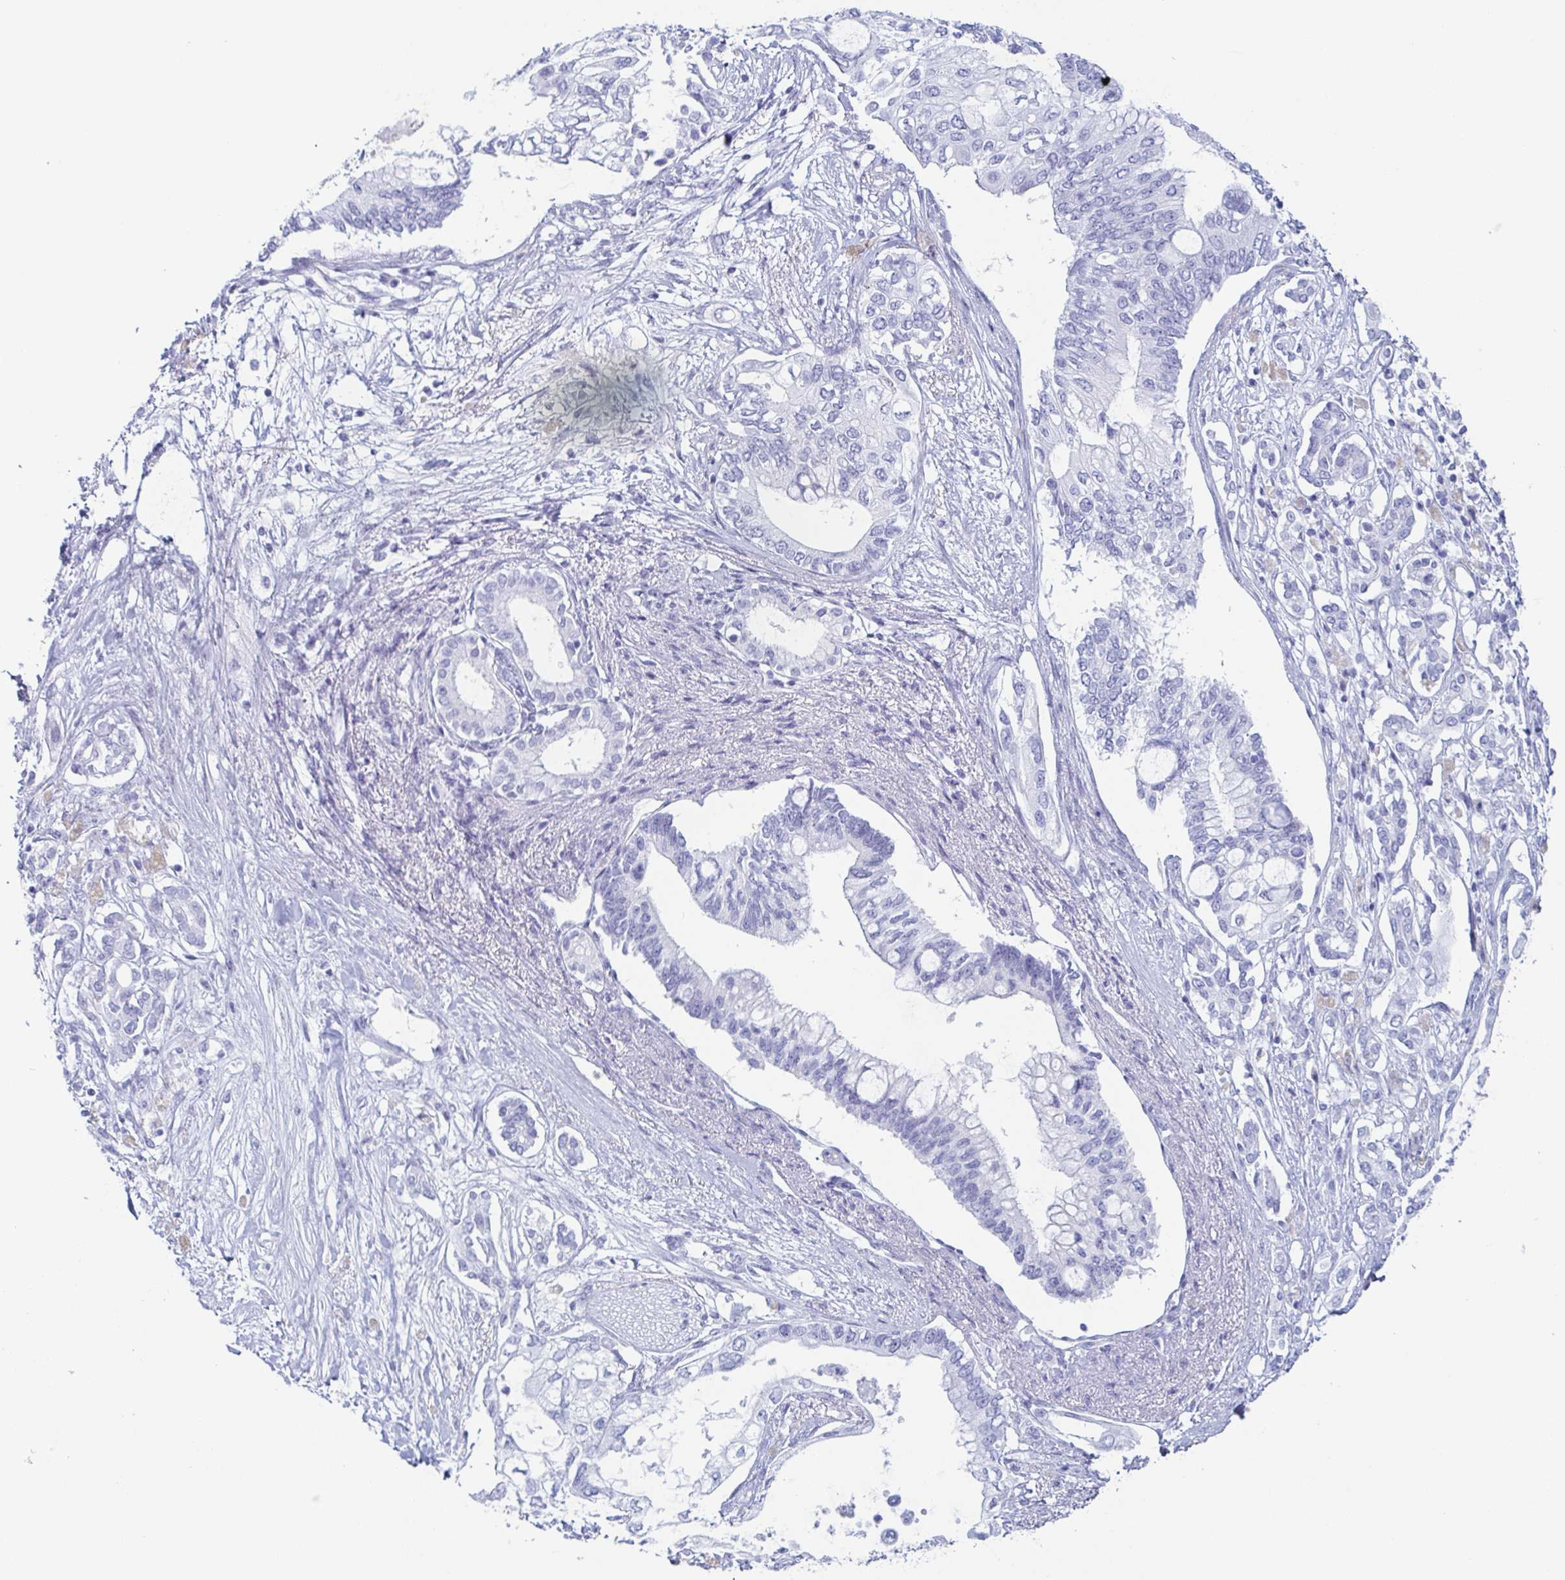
{"staining": {"intensity": "negative", "quantity": "none", "location": "none"}, "tissue": "pancreatic cancer", "cell_type": "Tumor cells", "image_type": "cancer", "snomed": [{"axis": "morphology", "description": "Adenocarcinoma, NOS"}, {"axis": "topography", "description": "Pancreas"}], "caption": "This is an IHC image of human pancreatic adenocarcinoma. There is no positivity in tumor cells.", "gene": "ZG16B", "patient": {"sex": "female", "age": 63}}